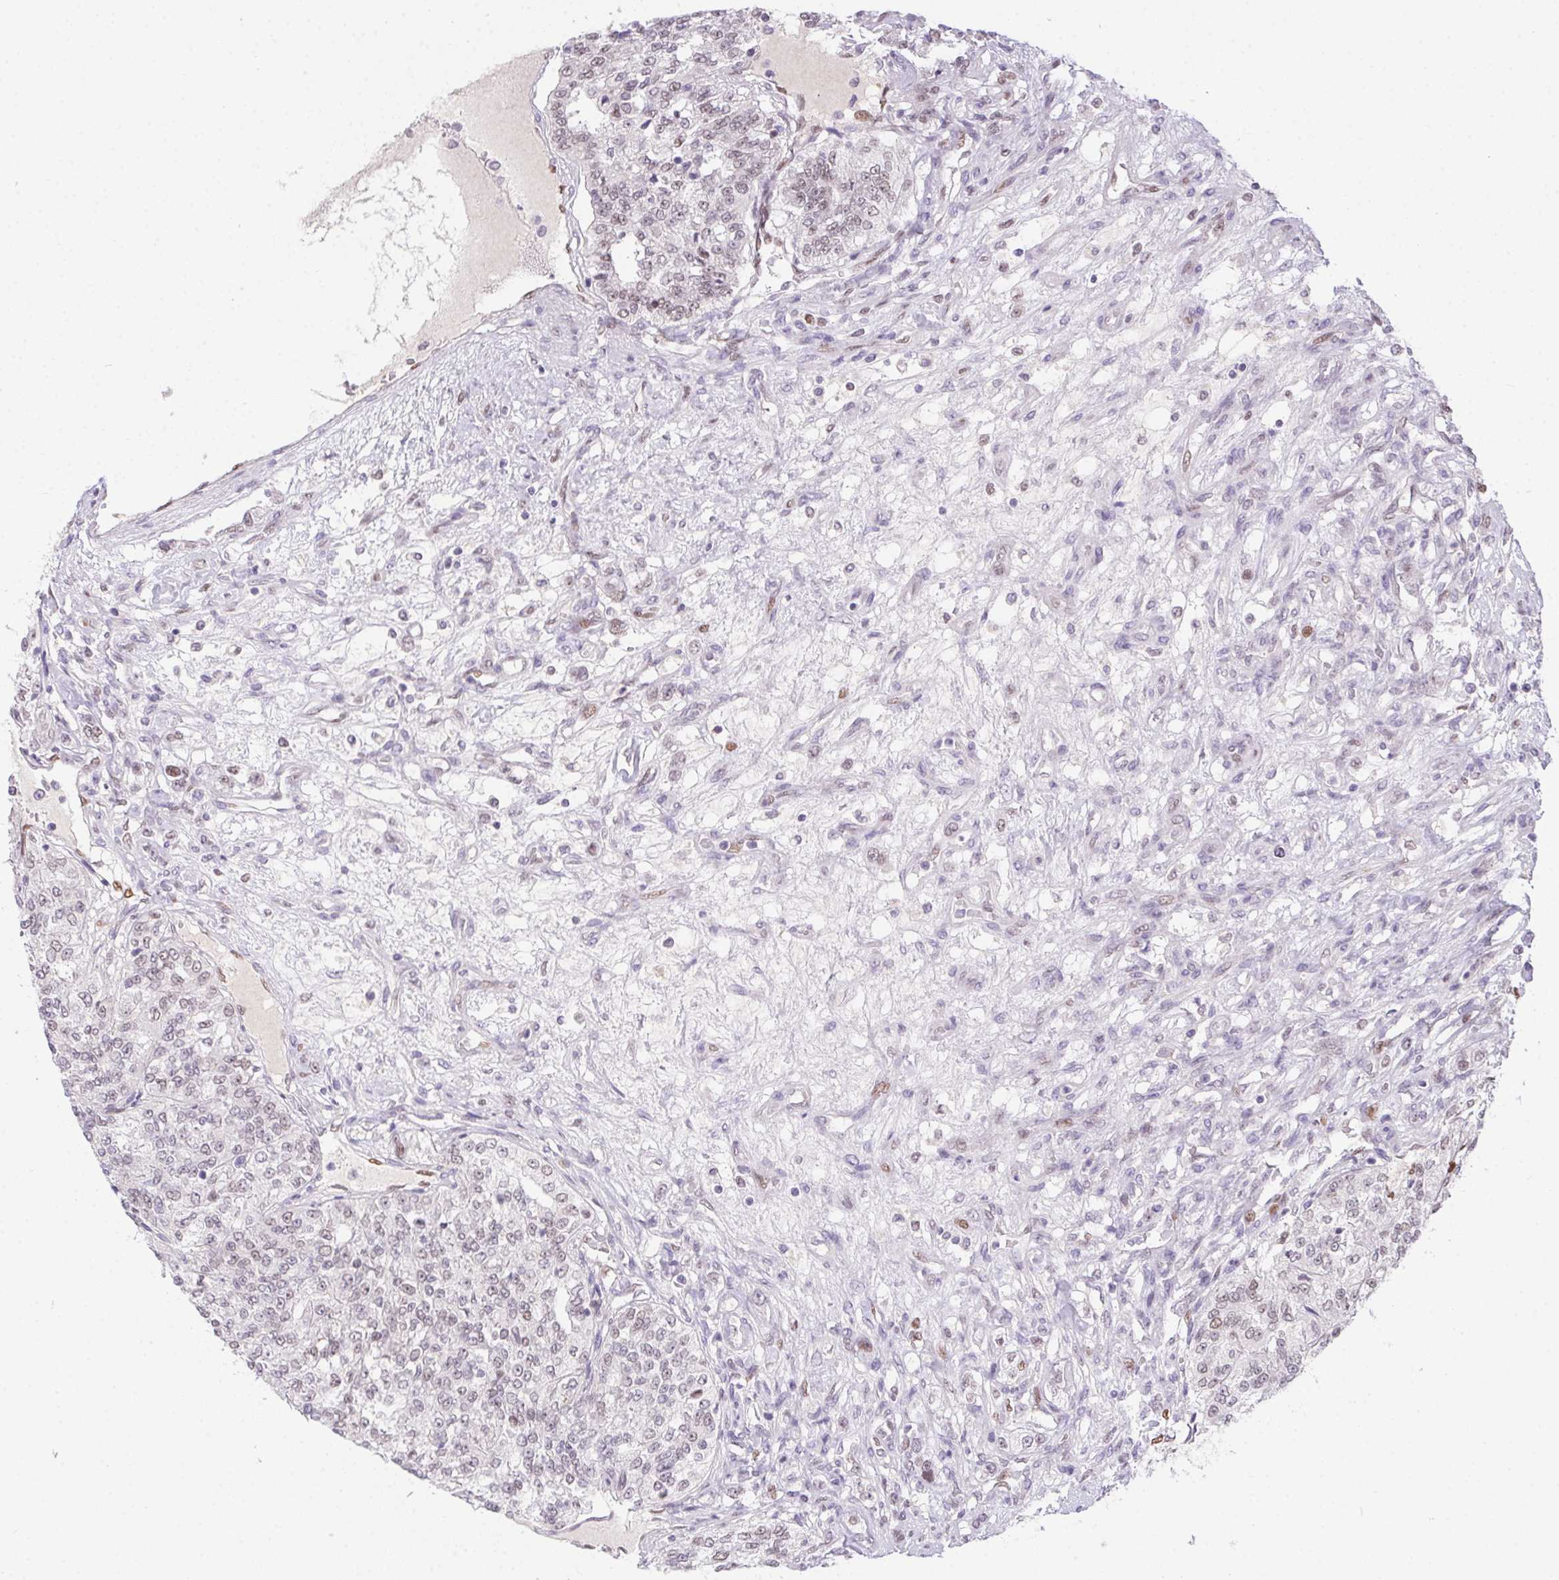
{"staining": {"intensity": "weak", "quantity": "<25%", "location": "nuclear"}, "tissue": "renal cancer", "cell_type": "Tumor cells", "image_type": "cancer", "snomed": [{"axis": "morphology", "description": "Adenocarcinoma, NOS"}, {"axis": "topography", "description": "Kidney"}], "caption": "Human adenocarcinoma (renal) stained for a protein using immunohistochemistry demonstrates no positivity in tumor cells.", "gene": "SP9", "patient": {"sex": "female", "age": 63}}